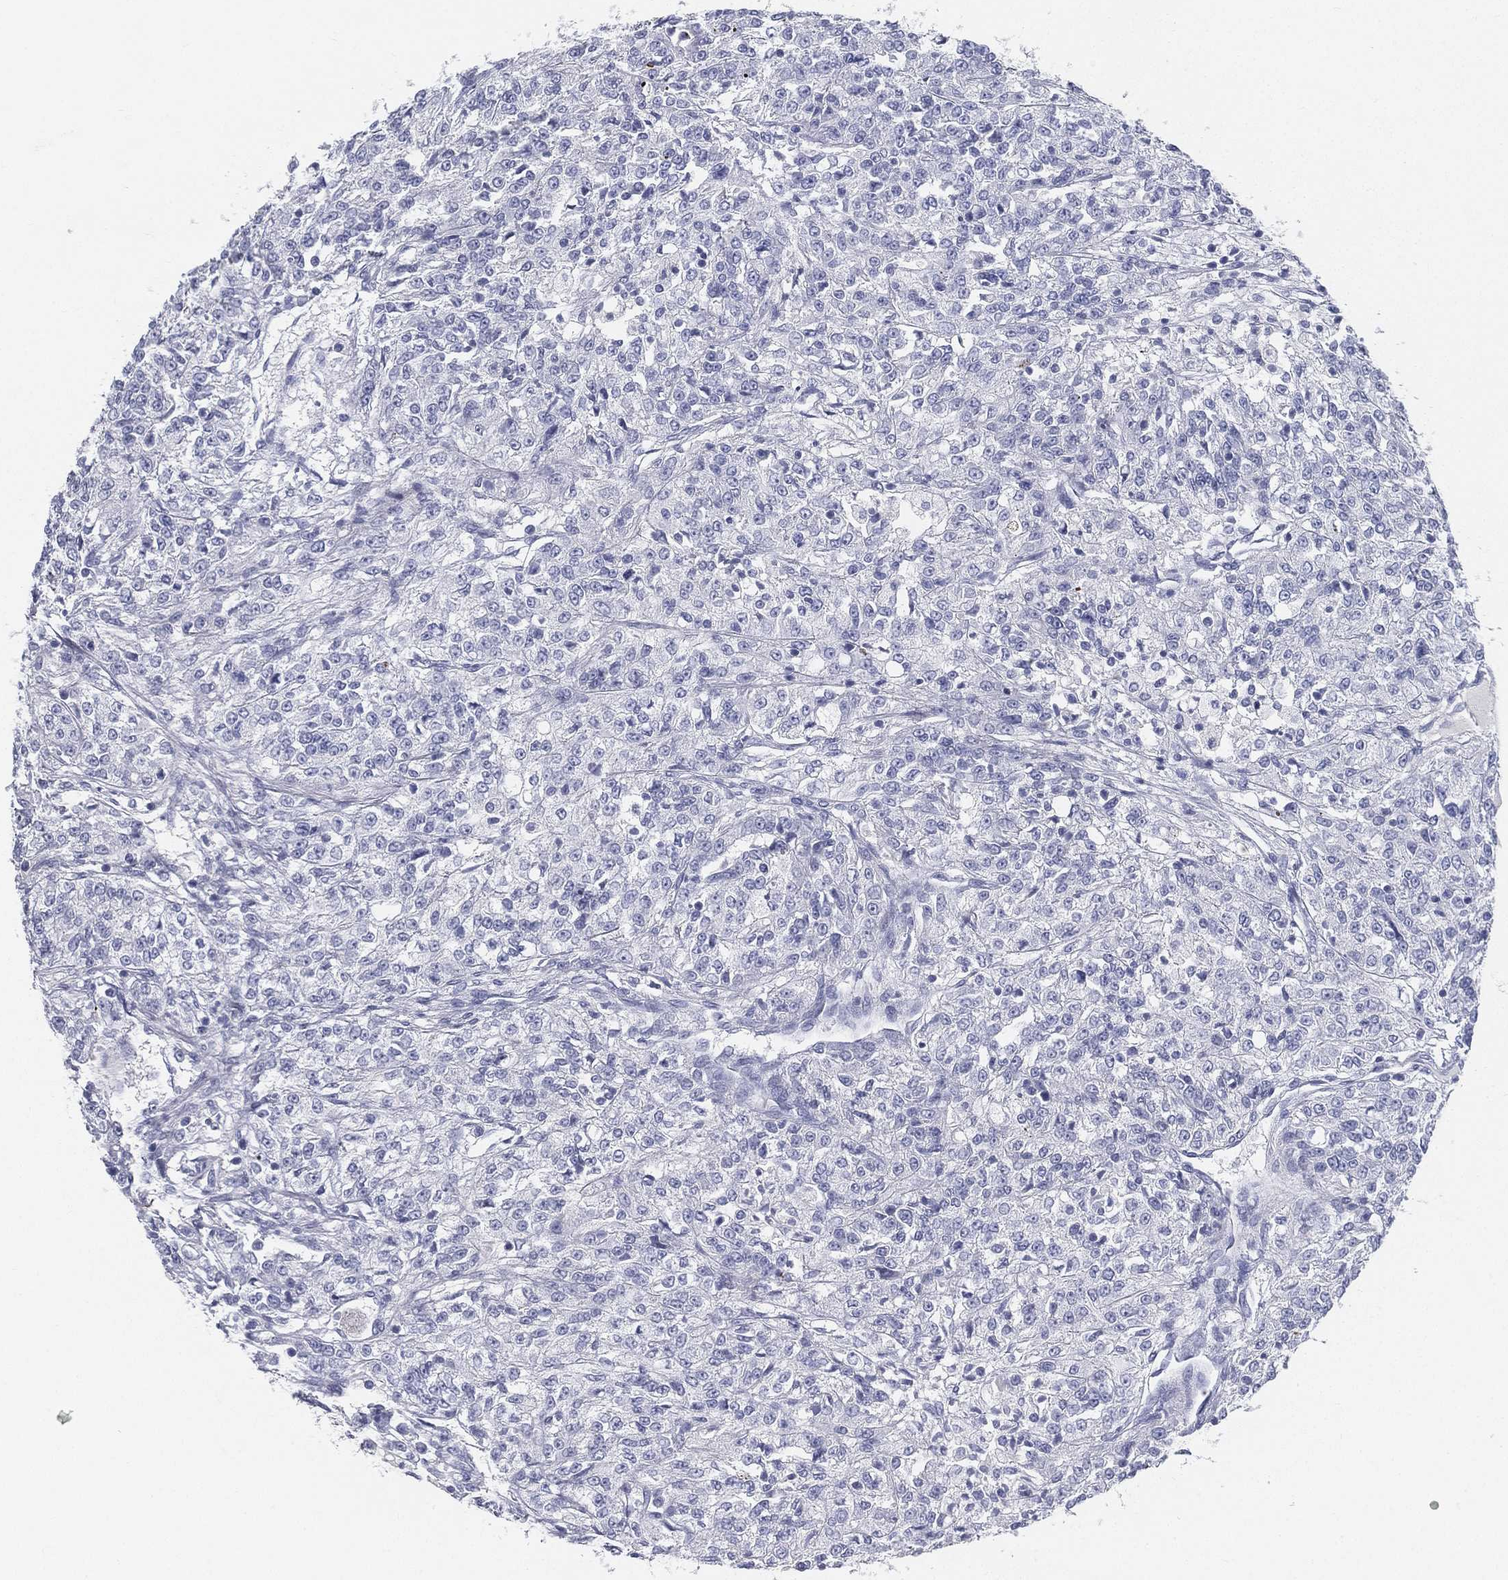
{"staining": {"intensity": "negative", "quantity": "none", "location": "none"}, "tissue": "renal cancer", "cell_type": "Tumor cells", "image_type": "cancer", "snomed": [{"axis": "morphology", "description": "Adenocarcinoma, NOS"}, {"axis": "topography", "description": "Kidney"}], "caption": "Immunohistochemistry (IHC) image of neoplastic tissue: adenocarcinoma (renal) stained with DAB demonstrates no significant protein expression in tumor cells.", "gene": "SPPL2C", "patient": {"sex": "female", "age": 63}}